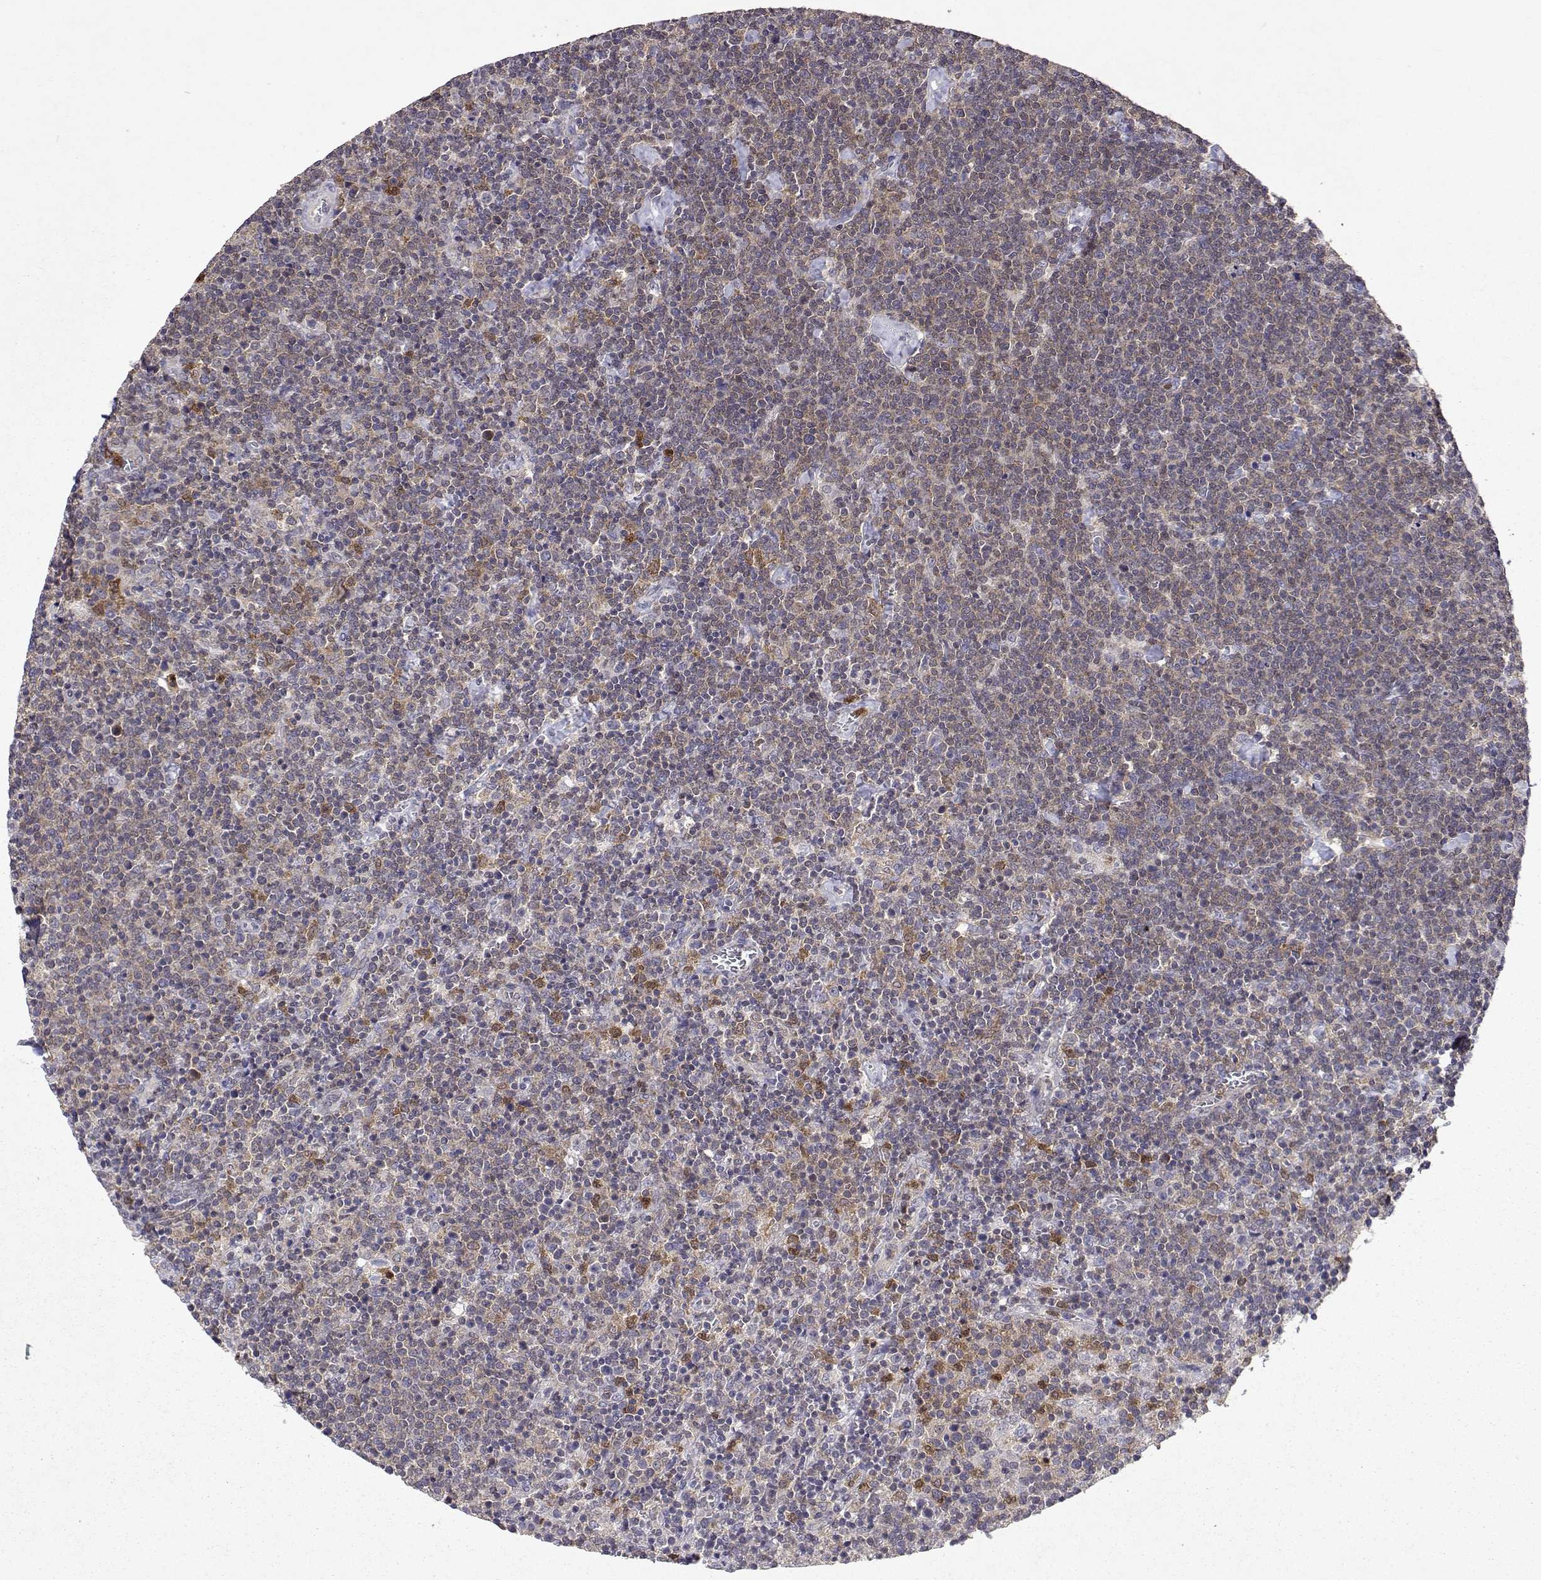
{"staining": {"intensity": "weak", "quantity": ">75%", "location": "cytoplasmic/membranous"}, "tissue": "lymphoma", "cell_type": "Tumor cells", "image_type": "cancer", "snomed": [{"axis": "morphology", "description": "Malignant lymphoma, non-Hodgkin's type, High grade"}, {"axis": "topography", "description": "Lymph node"}], "caption": "About >75% of tumor cells in human malignant lymphoma, non-Hodgkin's type (high-grade) show weak cytoplasmic/membranous protein expression as visualized by brown immunohistochemical staining.", "gene": "APAF1", "patient": {"sex": "male", "age": 61}}